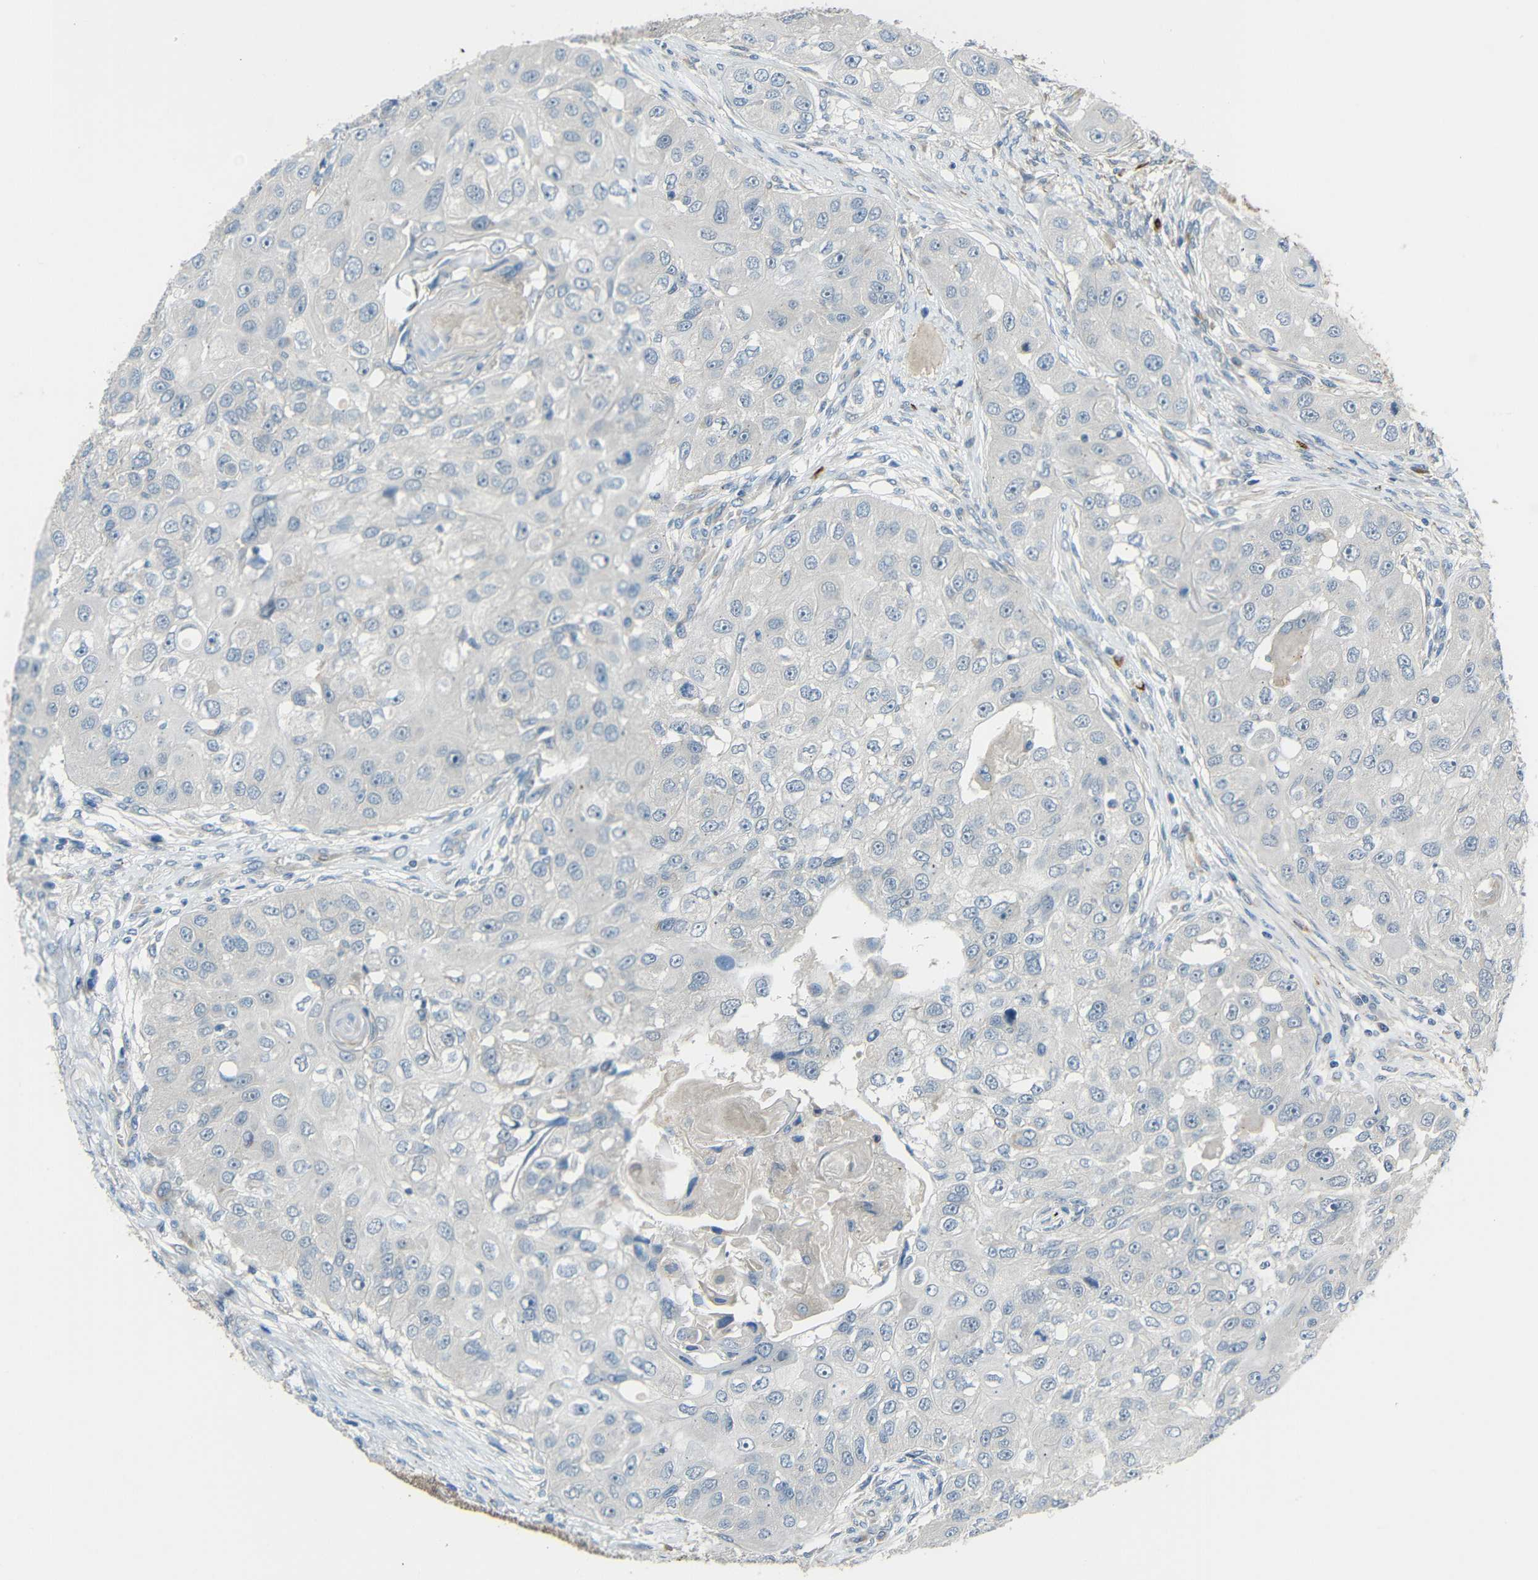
{"staining": {"intensity": "negative", "quantity": "none", "location": "none"}, "tissue": "head and neck cancer", "cell_type": "Tumor cells", "image_type": "cancer", "snomed": [{"axis": "morphology", "description": "Normal tissue, NOS"}, {"axis": "morphology", "description": "Squamous cell carcinoma, NOS"}, {"axis": "topography", "description": "Skeletal muscle"}, {"axis": "topography", "description": "Head-Neck"}], "caption": "Squamous cell carcinoma (head and neck) was stained to show a protein in brown. There is no significant staining in tumor cells.", "gene": "DCLK1", "patient": {"sex": "male", "age": 51}}